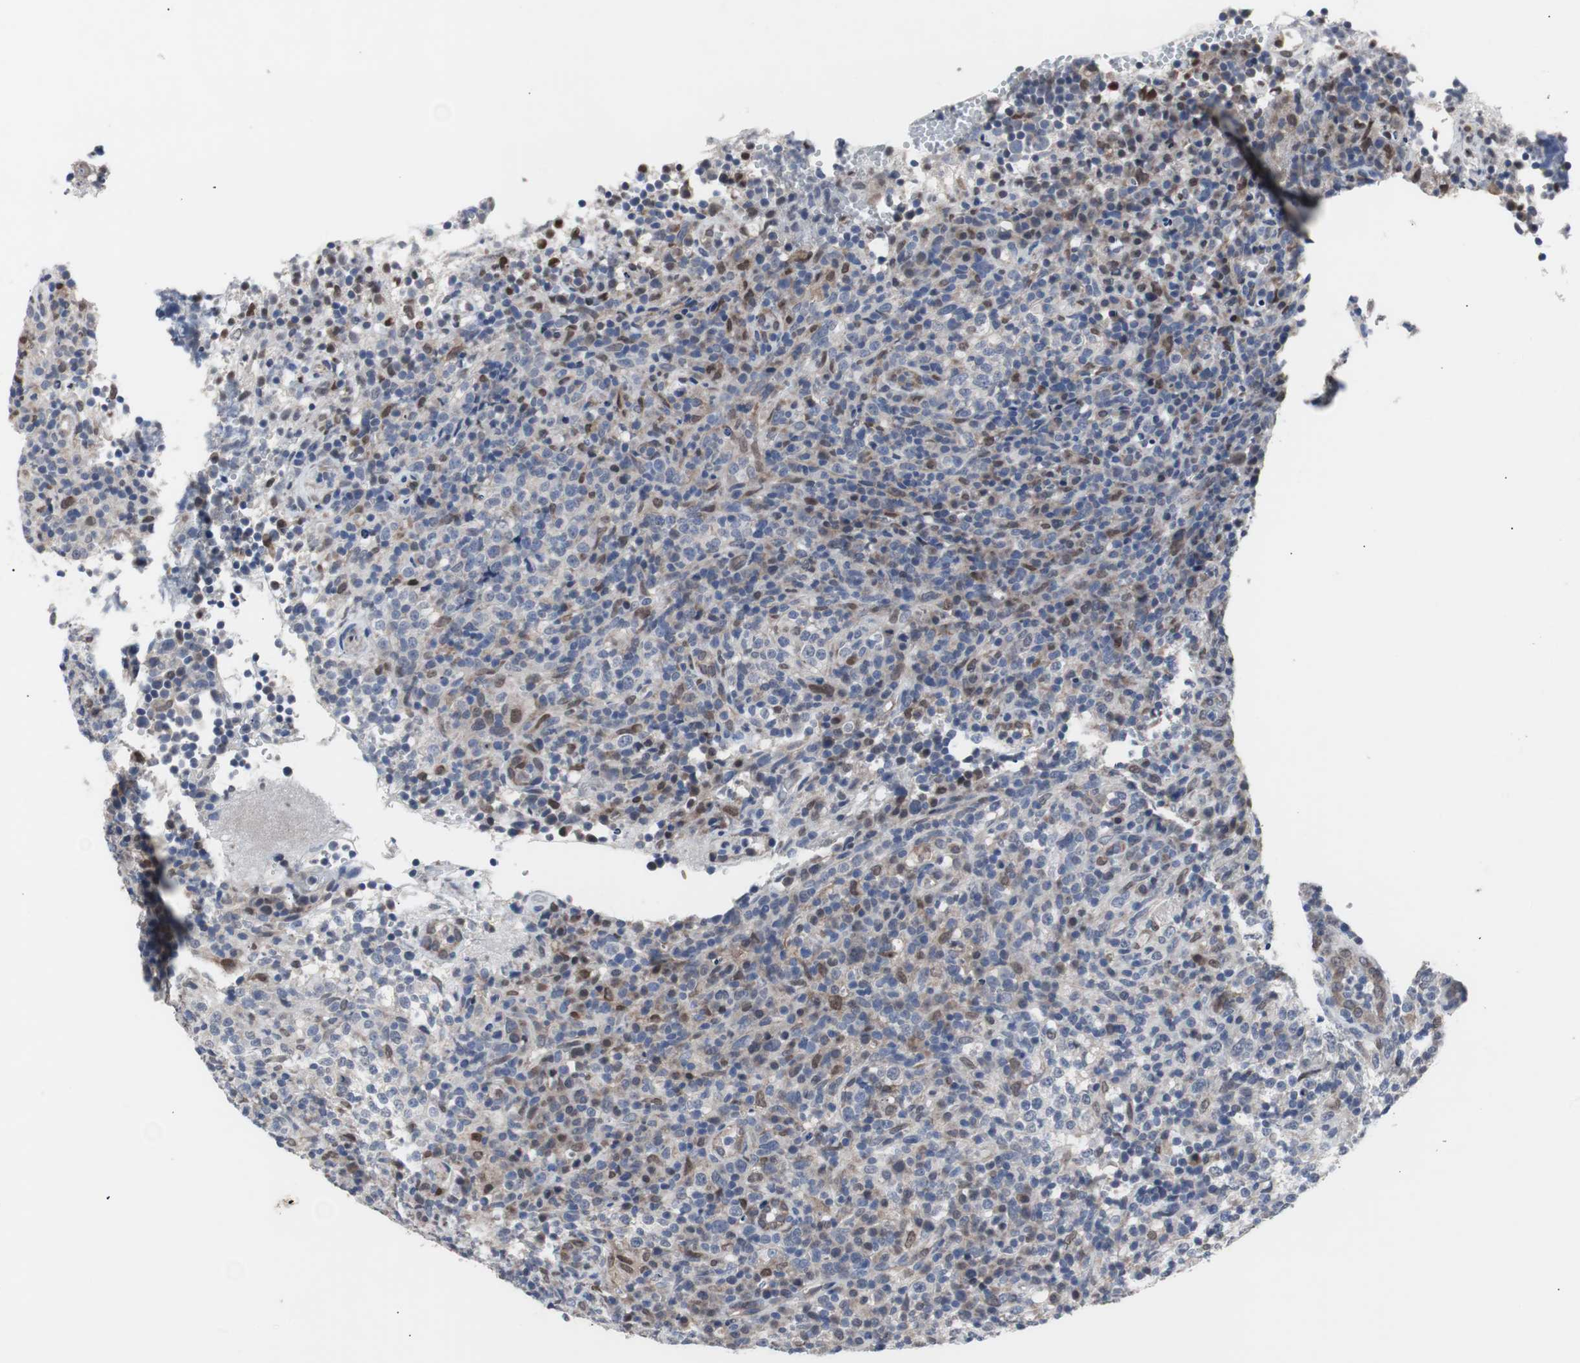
{"staining": {"intensity": "moderate", "quantity": "<25%", "location": "nuclear"}, "tissue": "lymphoma", "cell_type": "Tumor cells", "image_type": "cancer", "snomed": [{"axis": "morphology", "description": "Malignant lymphoma, non-Hodgkin's type, High grade"}, {"axis": "topography", "description": "Lymph node"}], "caption": "Immunohistochemical staining of human lymphoma exhibits low levels of moderate nuclear protein staining in approximately <25% of tumor cells.", "gene": "RBM47", "patient": {"sex": "female", "age": 76}}